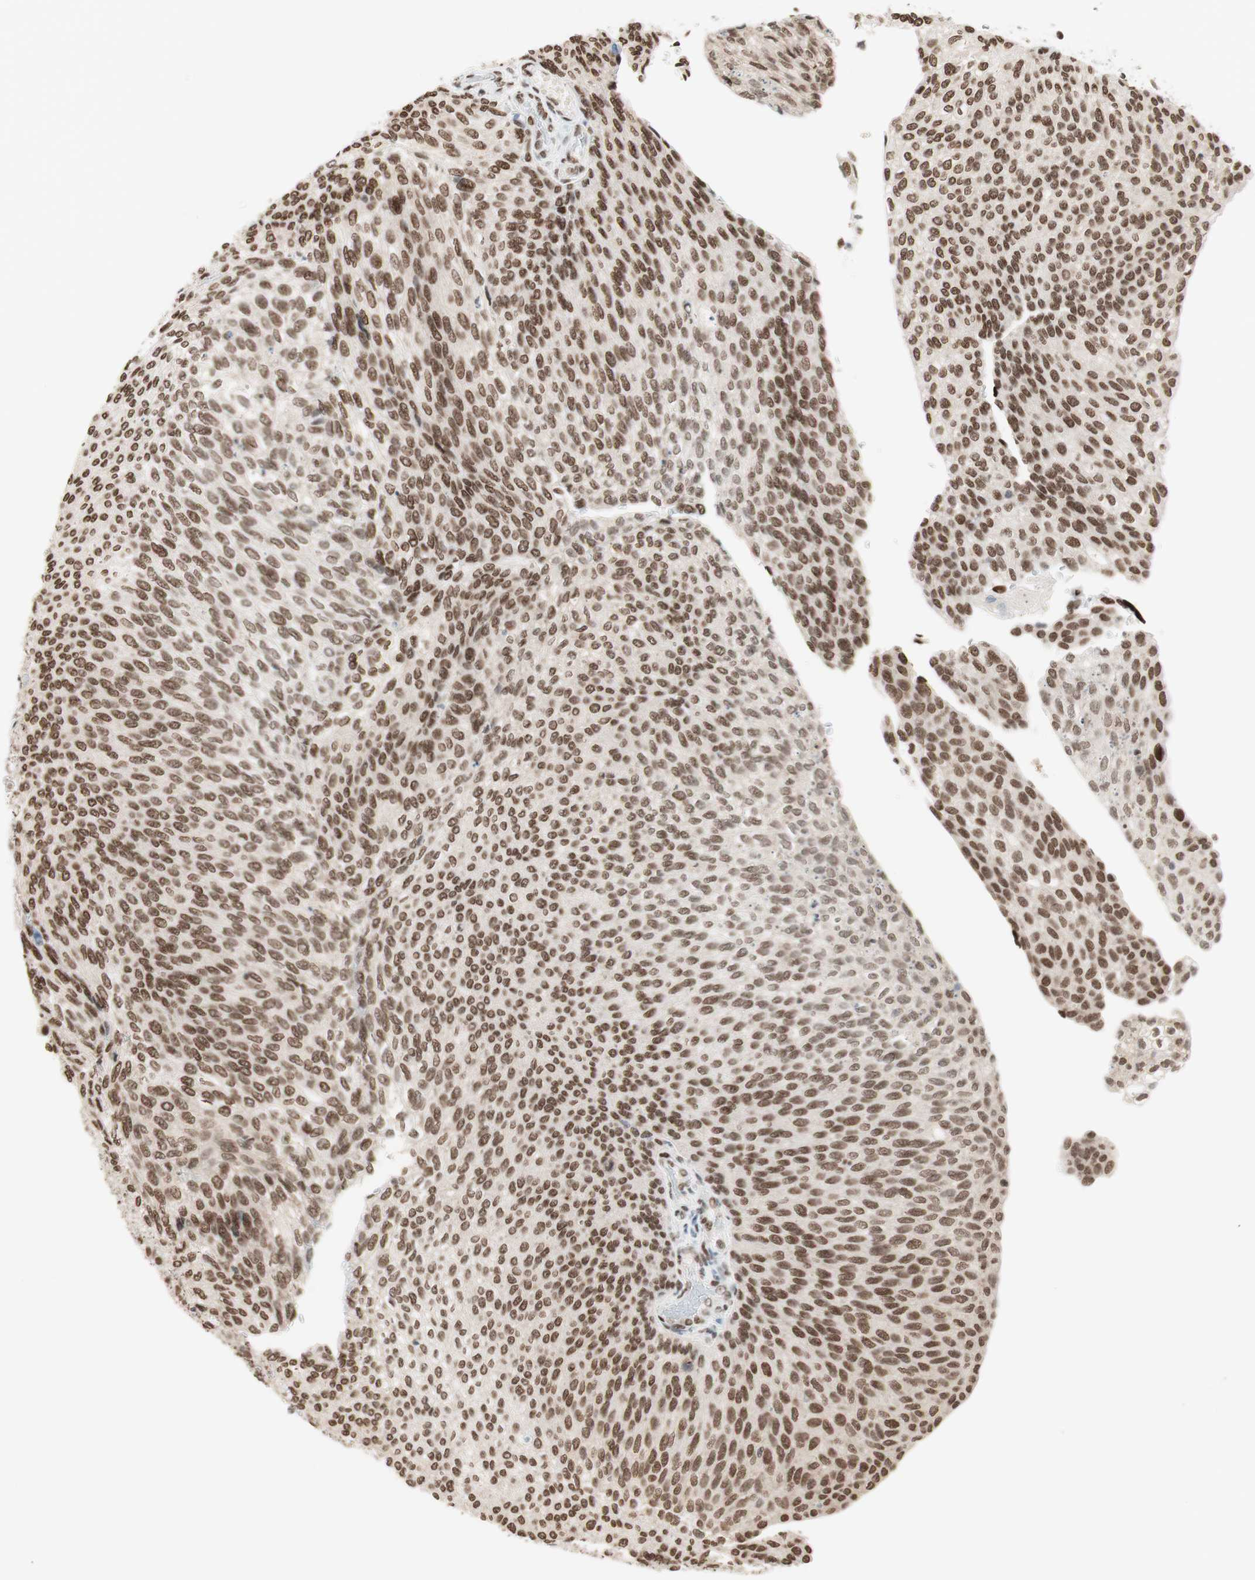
{"staining": {"intensity": "moderate", "quantity": ">75%", "location": "nuclear"}, "tissue": "urothelial cancer", "cell_type": "Tumor cells", "image_type": "cancer", "snomed": [{"axis": "morphology", "description": "Urothelial carcinoma, Low grade"}, {"axis": "topography", "description": "Urinary bladder"}], "caption": "A high-resolution image shows immunohistochemistry staining of urothelial cancer, which exhibits moderate nuclear staining in approximately >75% of tumor cells.", "gene": "SMARCE1", "patient": {"sex": "female", "age": 79}}